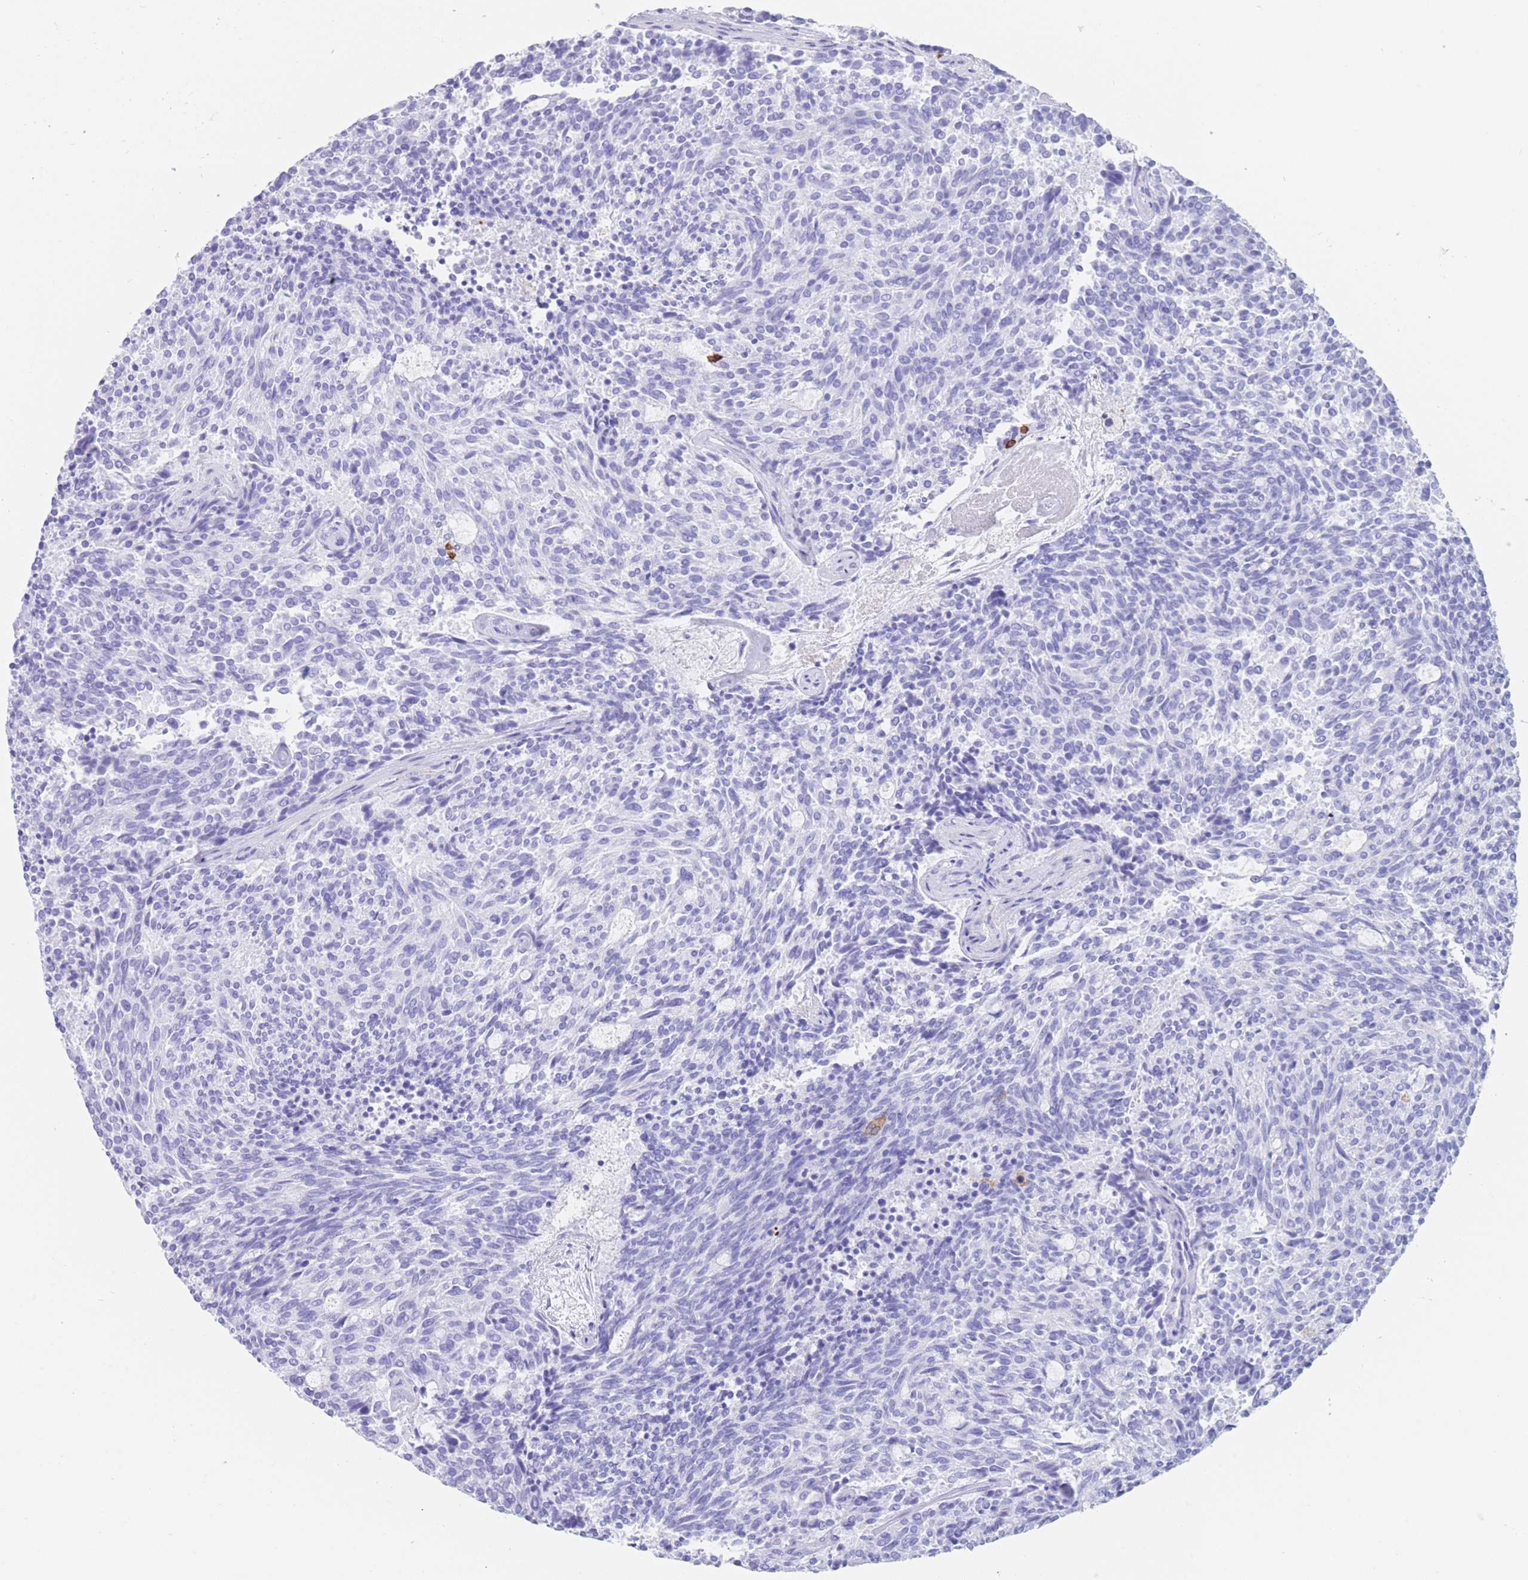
{"staining": {"intensity": "negative", "quantity": "none", "location": "none"}, "tissue": "carcinoid", "cell_type": "Tumor cells", "image_type": "cancer", "snomed": [{"axis": "morphology", "description": "Carcinoid, malignant, NOS"}, {"axis": "topography", "description": "Pancreas"}], "caption": "Protein analysis of carcinoid demonstrates no significant positivity in tumor cells.", "gene": "CORO1A", "patient": {"sex": "female", "age": 54}}